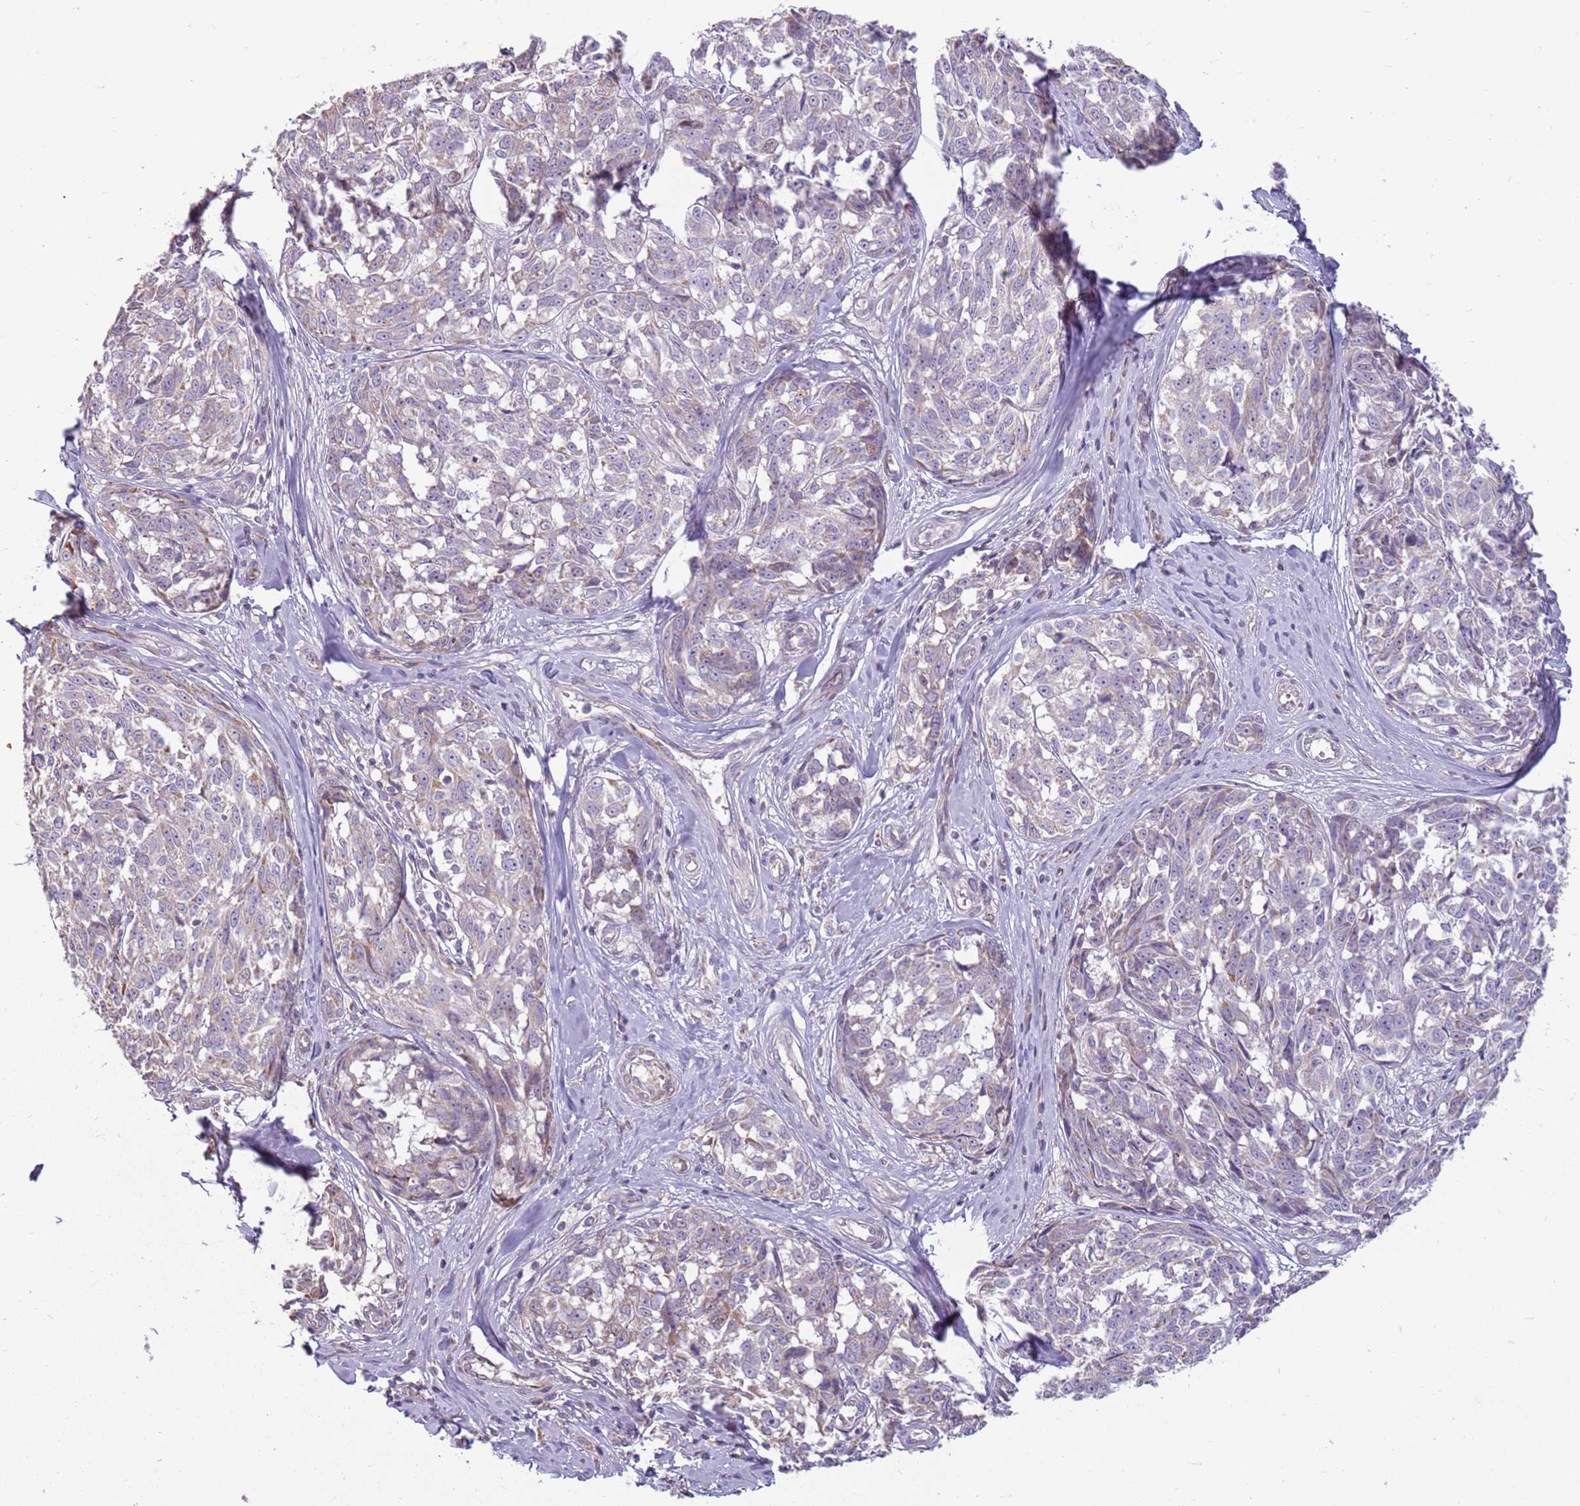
{"staining": {"intensity": "weak", "quantity": "<25%", "location": "cytoplasmic/membranous"}, "tissue": "melanoma", "cell_type": "Tumor cells", "image_type": "cancer", "snomed": [{"axis": "morphology", "description": "Normal tissue, NOS"}, {"axis": "morphology", "description": "Malignant melanoma, NOS"}, {"axis": "topography", "description": "Skin"}], "caption": "IHC of human malignant melanoma exhibits no staining in tumor cells. The staining was performed using DAB (3,3'-diaminobenzidine) to visualize the protein expression in brown, while the nuclei were stained in blue with hematoxylin (Magnification: 20x).", "gene": "ZNF530", "patient": {"sex": "female", "age": 64}}